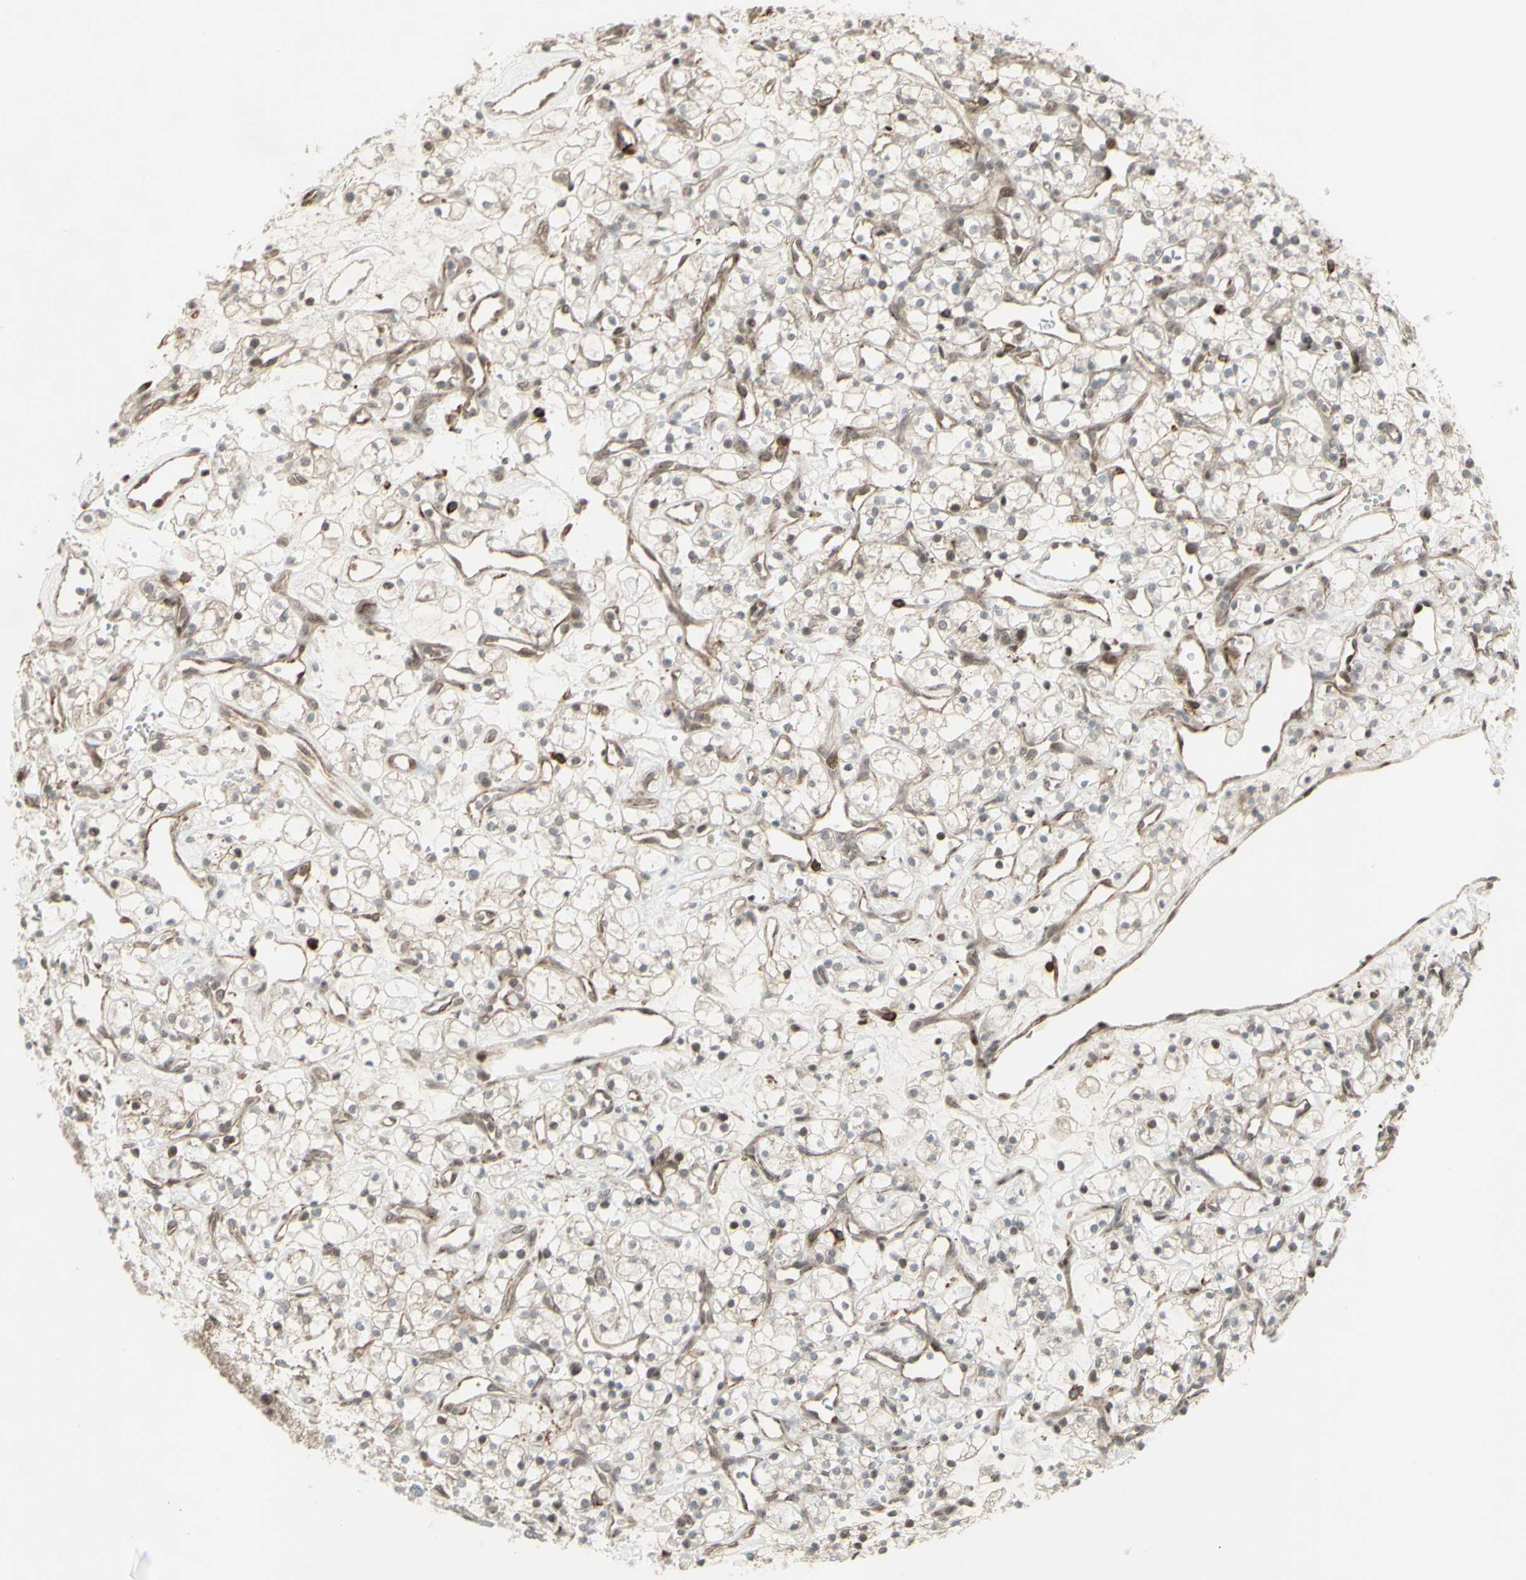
{"staining": {"intensity": "weak", "quantity": "25%-75%", "location": "cytoplasmic/membranous"}, "tissue": "renal cancer", "cell_type": "Tumor cells", "image_type": "cancer", "snomed": [{"axis": "morphology", "description": "Adenocarcinoma, NOS"}, {"axis": "topography", "description": "Kidney"}], "caption": "Human adenocarcinoma (renal) stained with a brown dye displays weak cytoplasmic/membranous positive staining in approximately 25%-75% of tumor cells.", "gene": "CD33", "patient": {"sex": "female", "age": 60}}